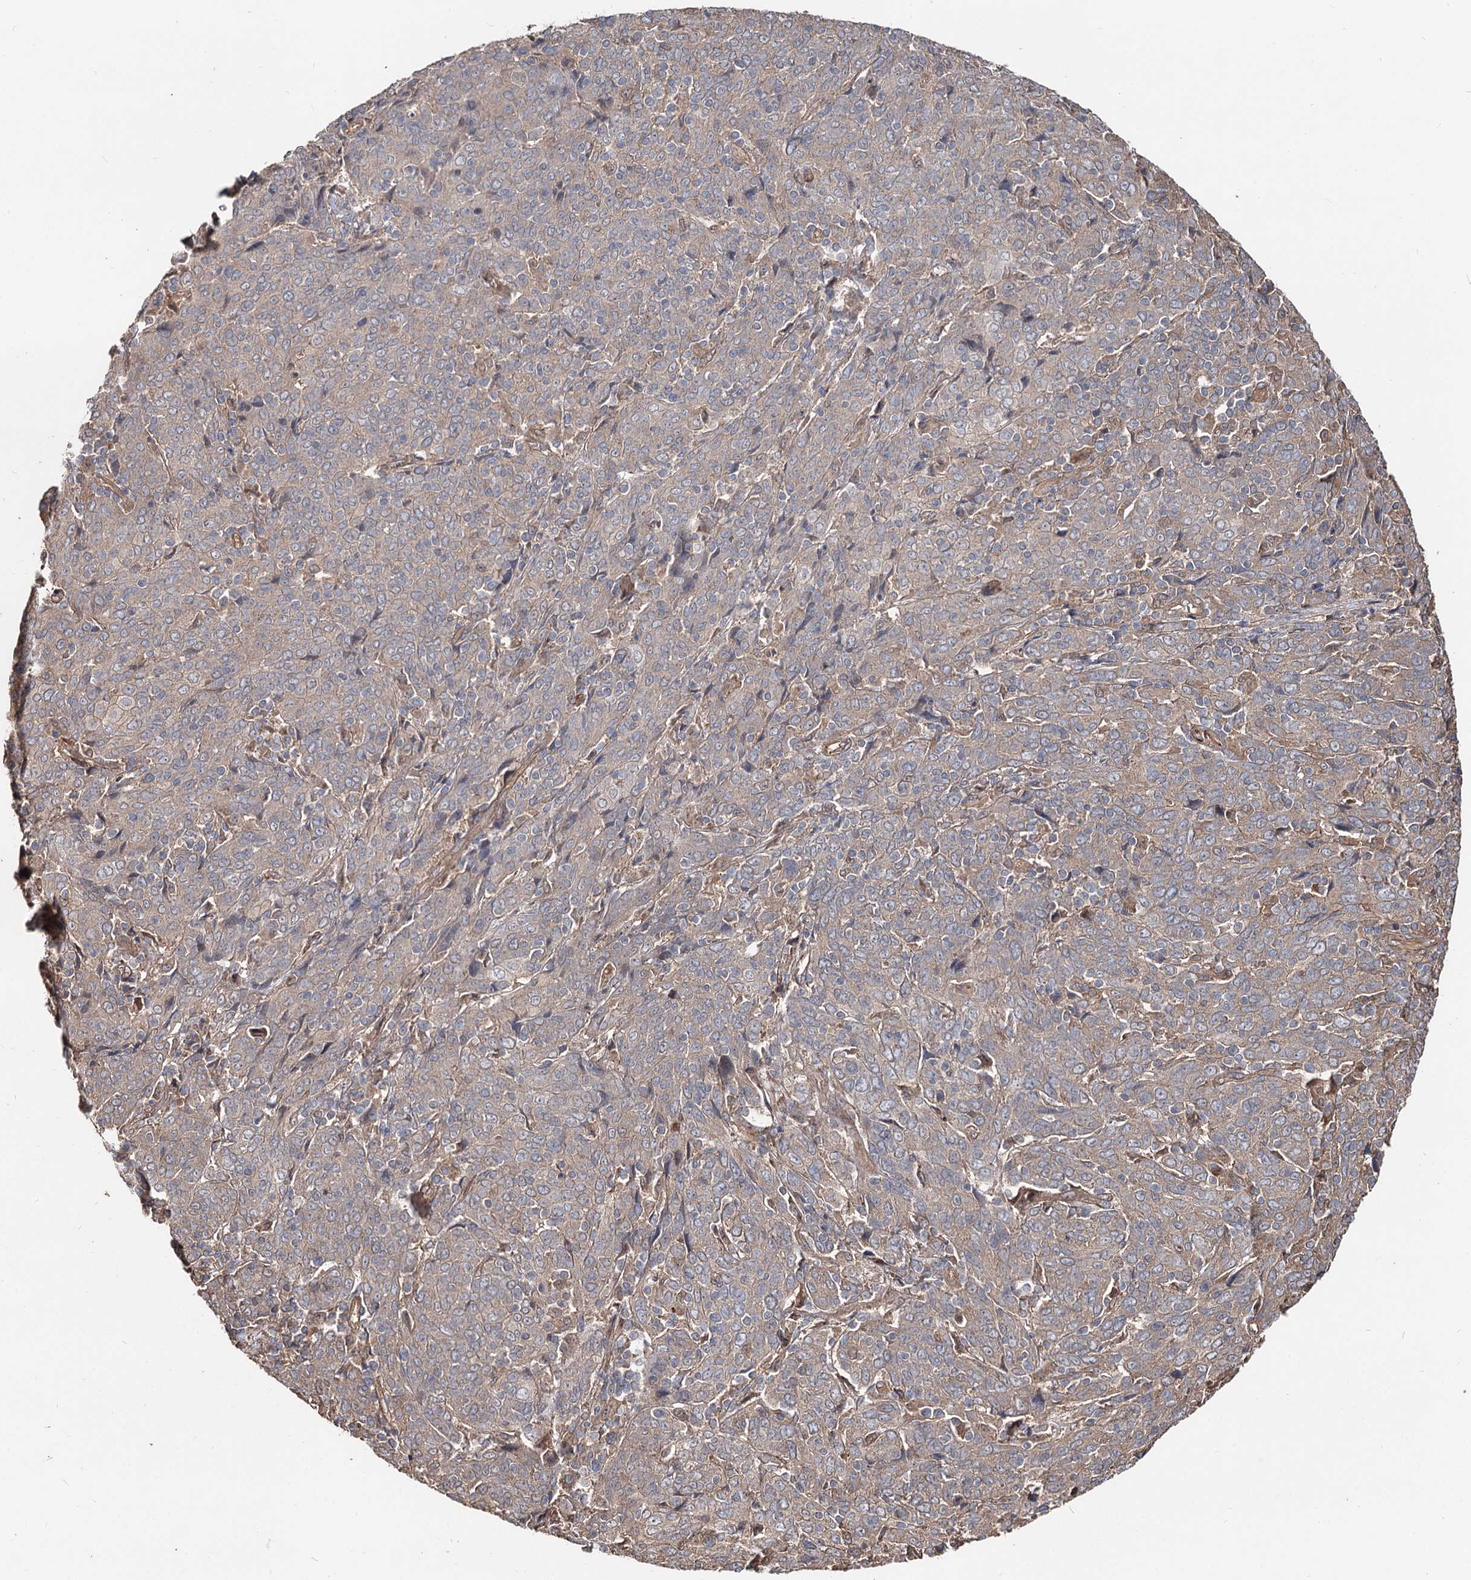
{"staining": {"intensity": "weak", "quantity": "<25%", "location": "cytoplasmic/membranous"}, "tissue": "cervical cancer", "cell_type": "Tumor cells", "image_type": "cancer", "snomed": [{"axis": "morphology", "description": "Squamous cell carcinoma, NOS"}, {"axis": "topography", "description": "Cervix"}], "caption": "Tumor cells are negative for protein expression in human cervical cancer.", "gene": "SPART", "patient": {"sex": "female", "age": 67}}